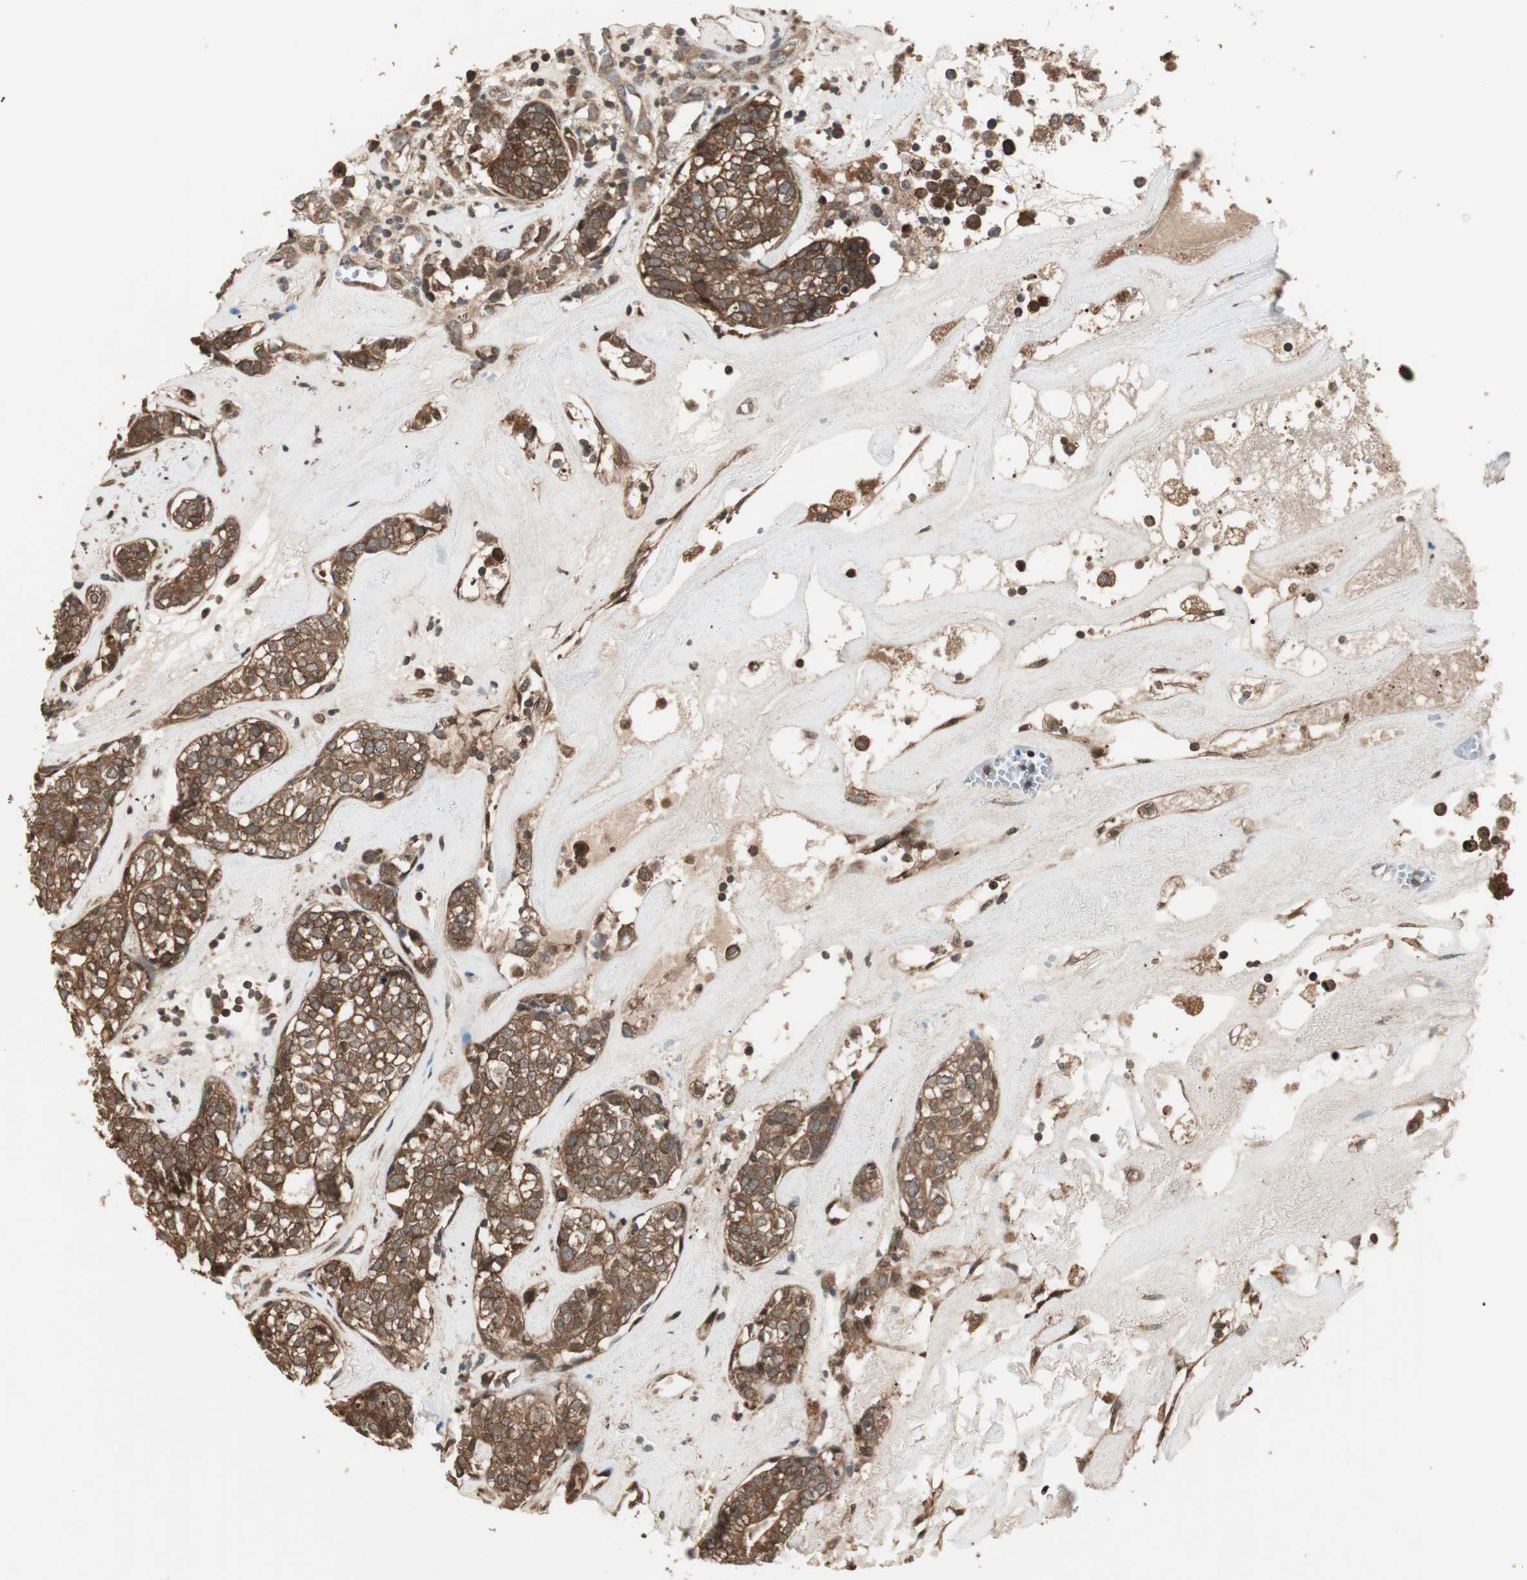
{"staining": {"intensity": "strong", "quantity": ">75%", "location": "cytoplasmic/membranous"}, "tissue": "head and neck cancer", "cell_type": "Tumor cells", "image_type": "cancer", "snomed": [{"axis": "morphology", "description": "Adenocarcinoma, NOS"}, {"axis": "topography", "description": "Salivary gland"}, {"axis": "topography", "description": "Head-Neck"}], "caption": "The micrograph displays immunohistochemical staining of head and neck cancer. There is strong cytoplasmic/membranous staining is appreciated in about >75% of tumor cells. Nuclei are stained in blue.", "gene": "CNOT4", "patient": {"sex": "female", "age": 65}}